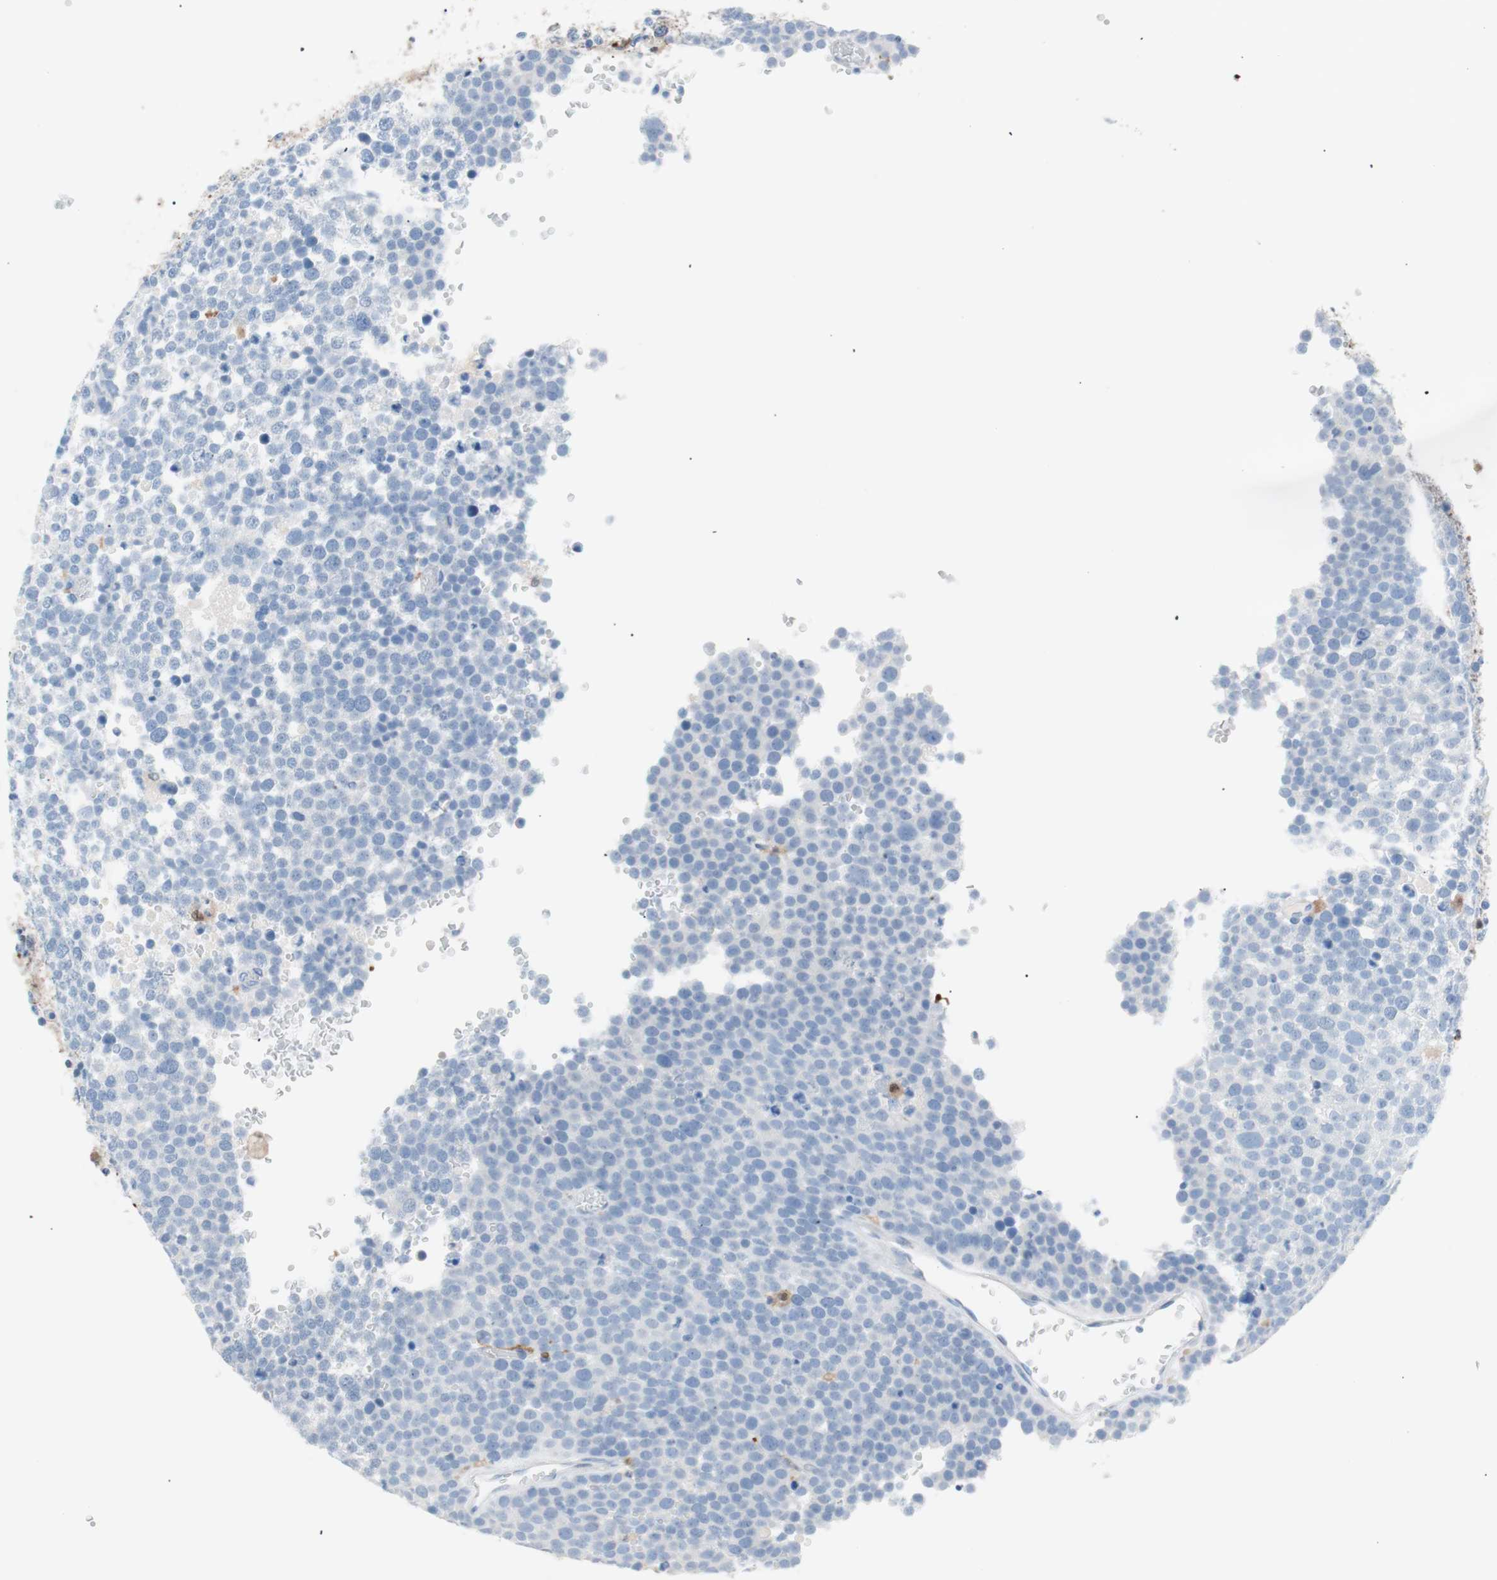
{"staining": {"intensity": "negative", "quantity": "none", "location": "none"}, "tissue": "testis cancer", "cell_type": "Tumor cells", "image_type": "cancer", "snomed": [{"axis": "morphology", "description": "Seminoma, NOS"}, {"axis": "topography", "description": "Testis"}], "caption": "Micrograph shows no significant protein staining in tumor cells of testis seminoma.", "gene": "IL18", "patient": {"sex": "male", "age": 71}}